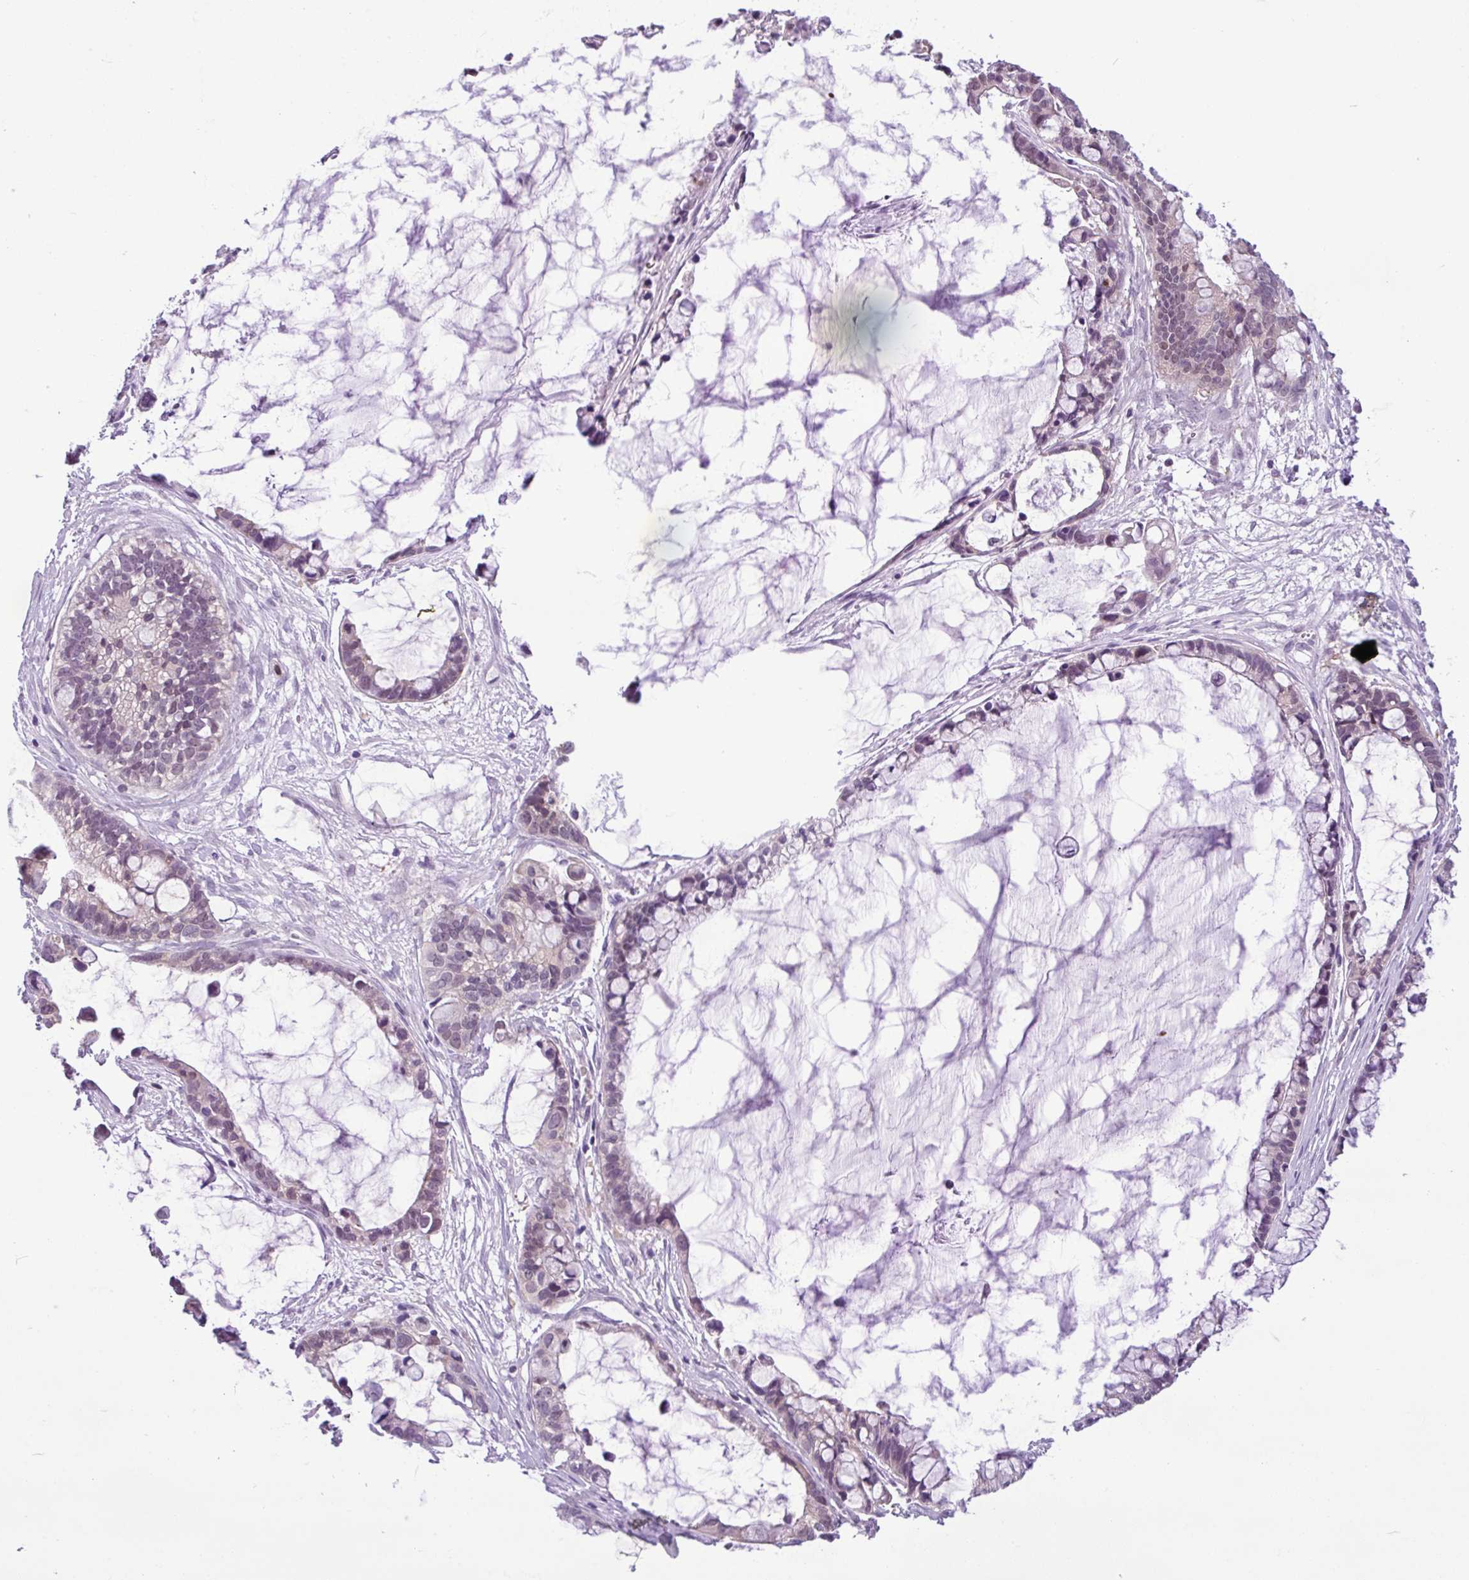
{"staining": {"intensity": "weak", "quantity": "<25%", "location": "nuclear"}, "tissue": "ovarian cancer", "cell_type": "Tumor cells", "image_type": "cancer", "snomed": [{"axis": "morphology", "description": "Cystadenocarcinoma, mucinous, NOS"}, {"axis": "topography", "description": "Ovary"}], "caption": "The immunohistochemistry (IHC) photomicrograph has no significant staining in tumor cells of ovarian cancer tissue.", "gene": "TONSL", "patient": {"sex": "female", "age": 63}}